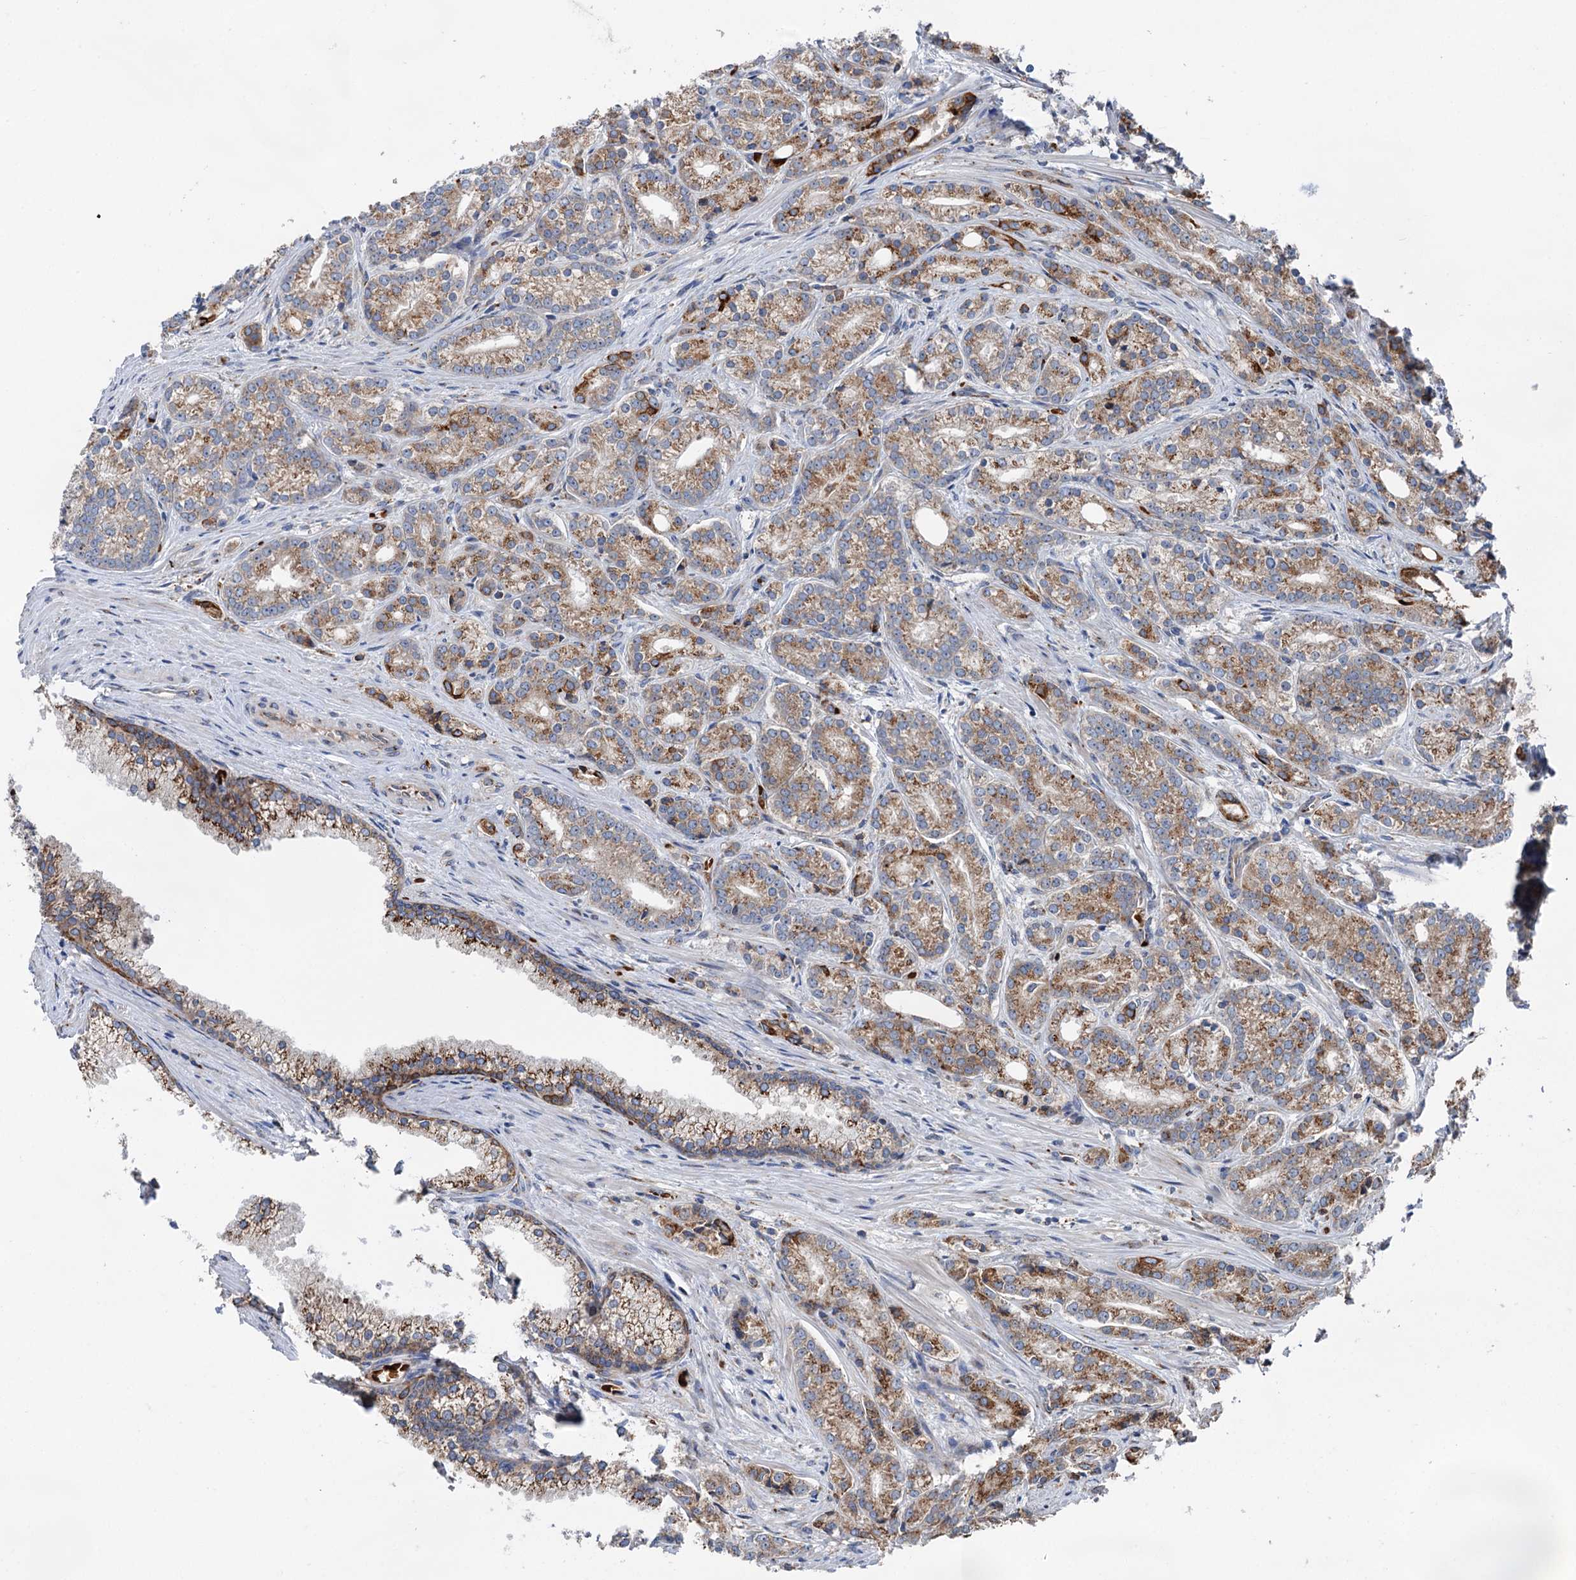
{"staining": {"intensity": "strong", "quantity": "<25%", "location": "cytoplasmic/membranous"}, "tissue": "prostate cancer", "cell_type": "Tumor cells", "image_type": "cancer", "snomed": [{"axis": "morphology", "description": "Adenocarcinoma, Low grade"}, {"axis": "topography", "description": "Prostate"}], "caption": "This histopathology image displays prostate cancer stained with immunohistochemistry to label a protein in brown. The cytoplasmic/membranous of tumor cells show strong positivity for the protein. Nuclei are counter-stained blue.", "gene": "EIPR1", "patient": {"sex": "male", "age": 71}}